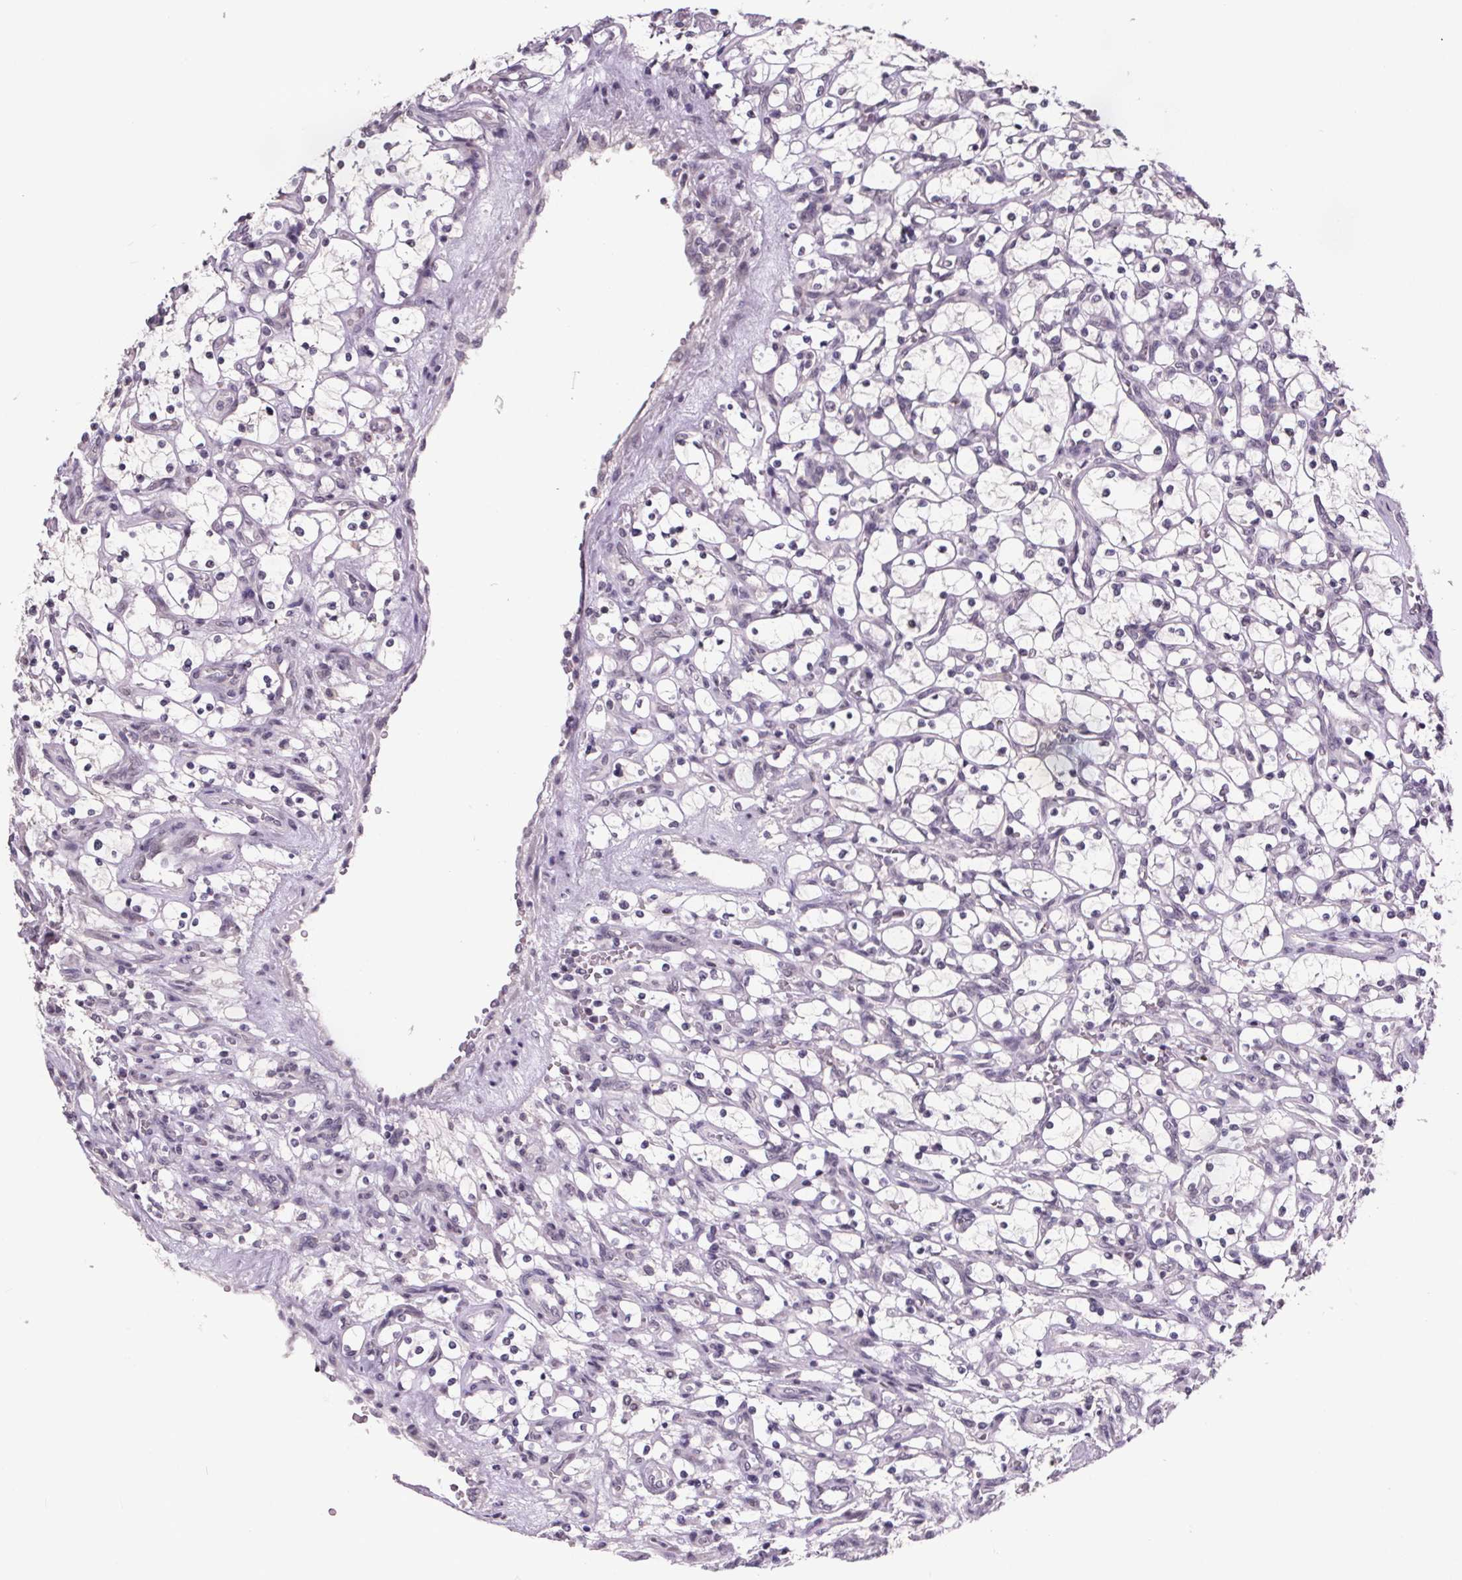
{"staining": {"intensity": "negative", "quantity": "none", "location": "none"}, "tissue": "renal cancer", "cell_type": "Tumor cells", "image_type": "cancer", "snomed": [{"axis": "morphology", "description": "Adenocarcinoma, NOS"}, {"axis": "topography", "description": "Kidney"}], "caption": "Adenocarcinoma (renal) stained for a protein using immunohistochemistry demonstrates no staining tumor cells.", "gene": "NKX6-1", "patient": {"sex": "female", "age": 69}}